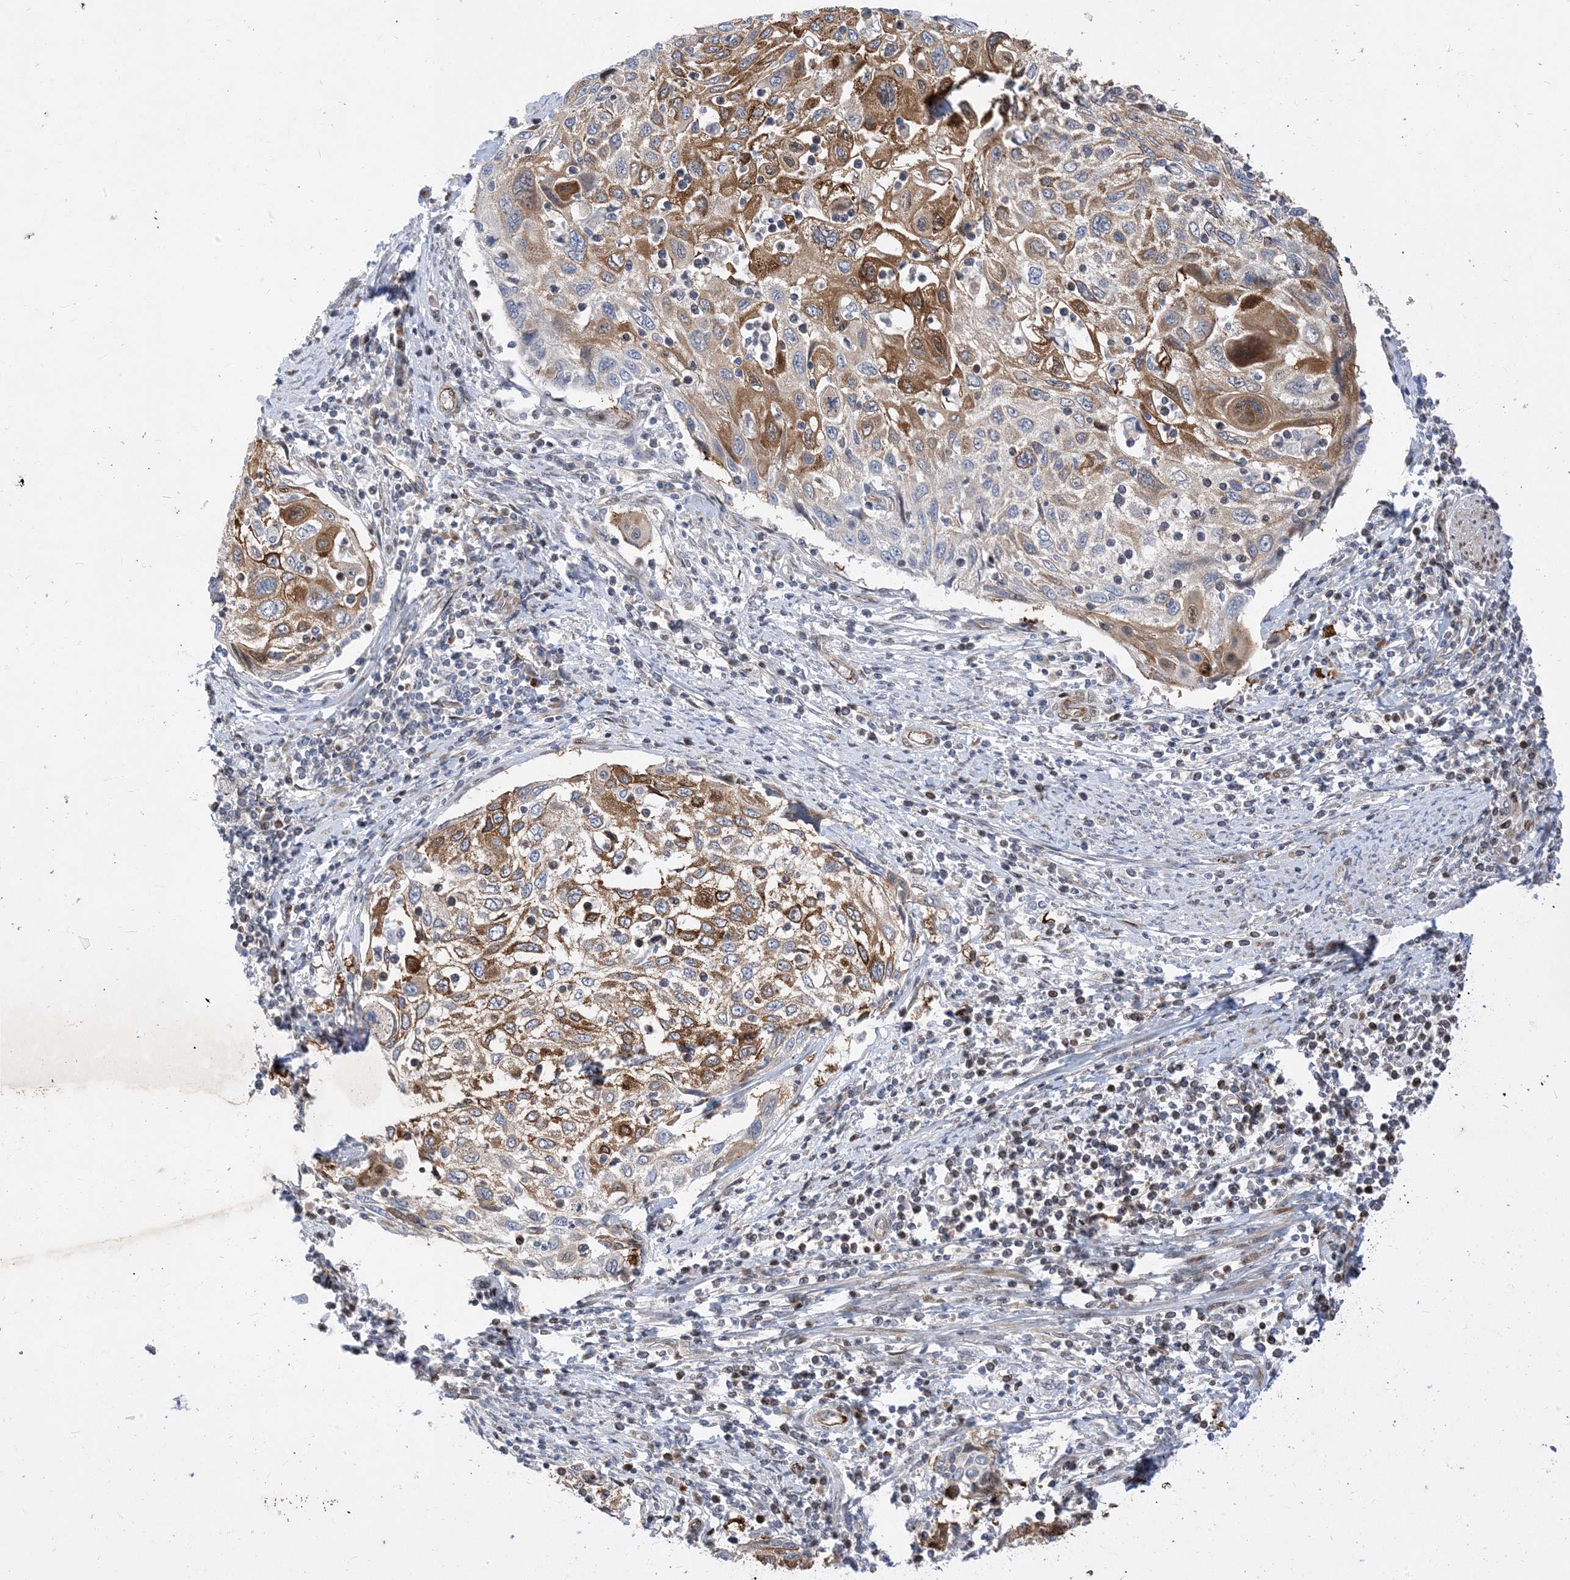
{"staining": {"intensity": "moderate", "quantity": ">75%", "location": "cytoplasmic/membranous"}, "tissue": "cervical cancer", "cell_type": "Tumor cells", "image_type": "cancer", "snomed": [{"axis": "morphology", "description": "Squamous cell carcinoma, NOS"}, {"axis": "topography", "description": "Cervix"}], "caption": "Cervical cancer (squamous cell carcinoma) stained with a brown dye demonstrates moderate cytoplasmic/membranous positive expression in approximately >75% of tumor cells.", "gene": "TYSND1", "patient": {"sex": "female", "age": 70}}